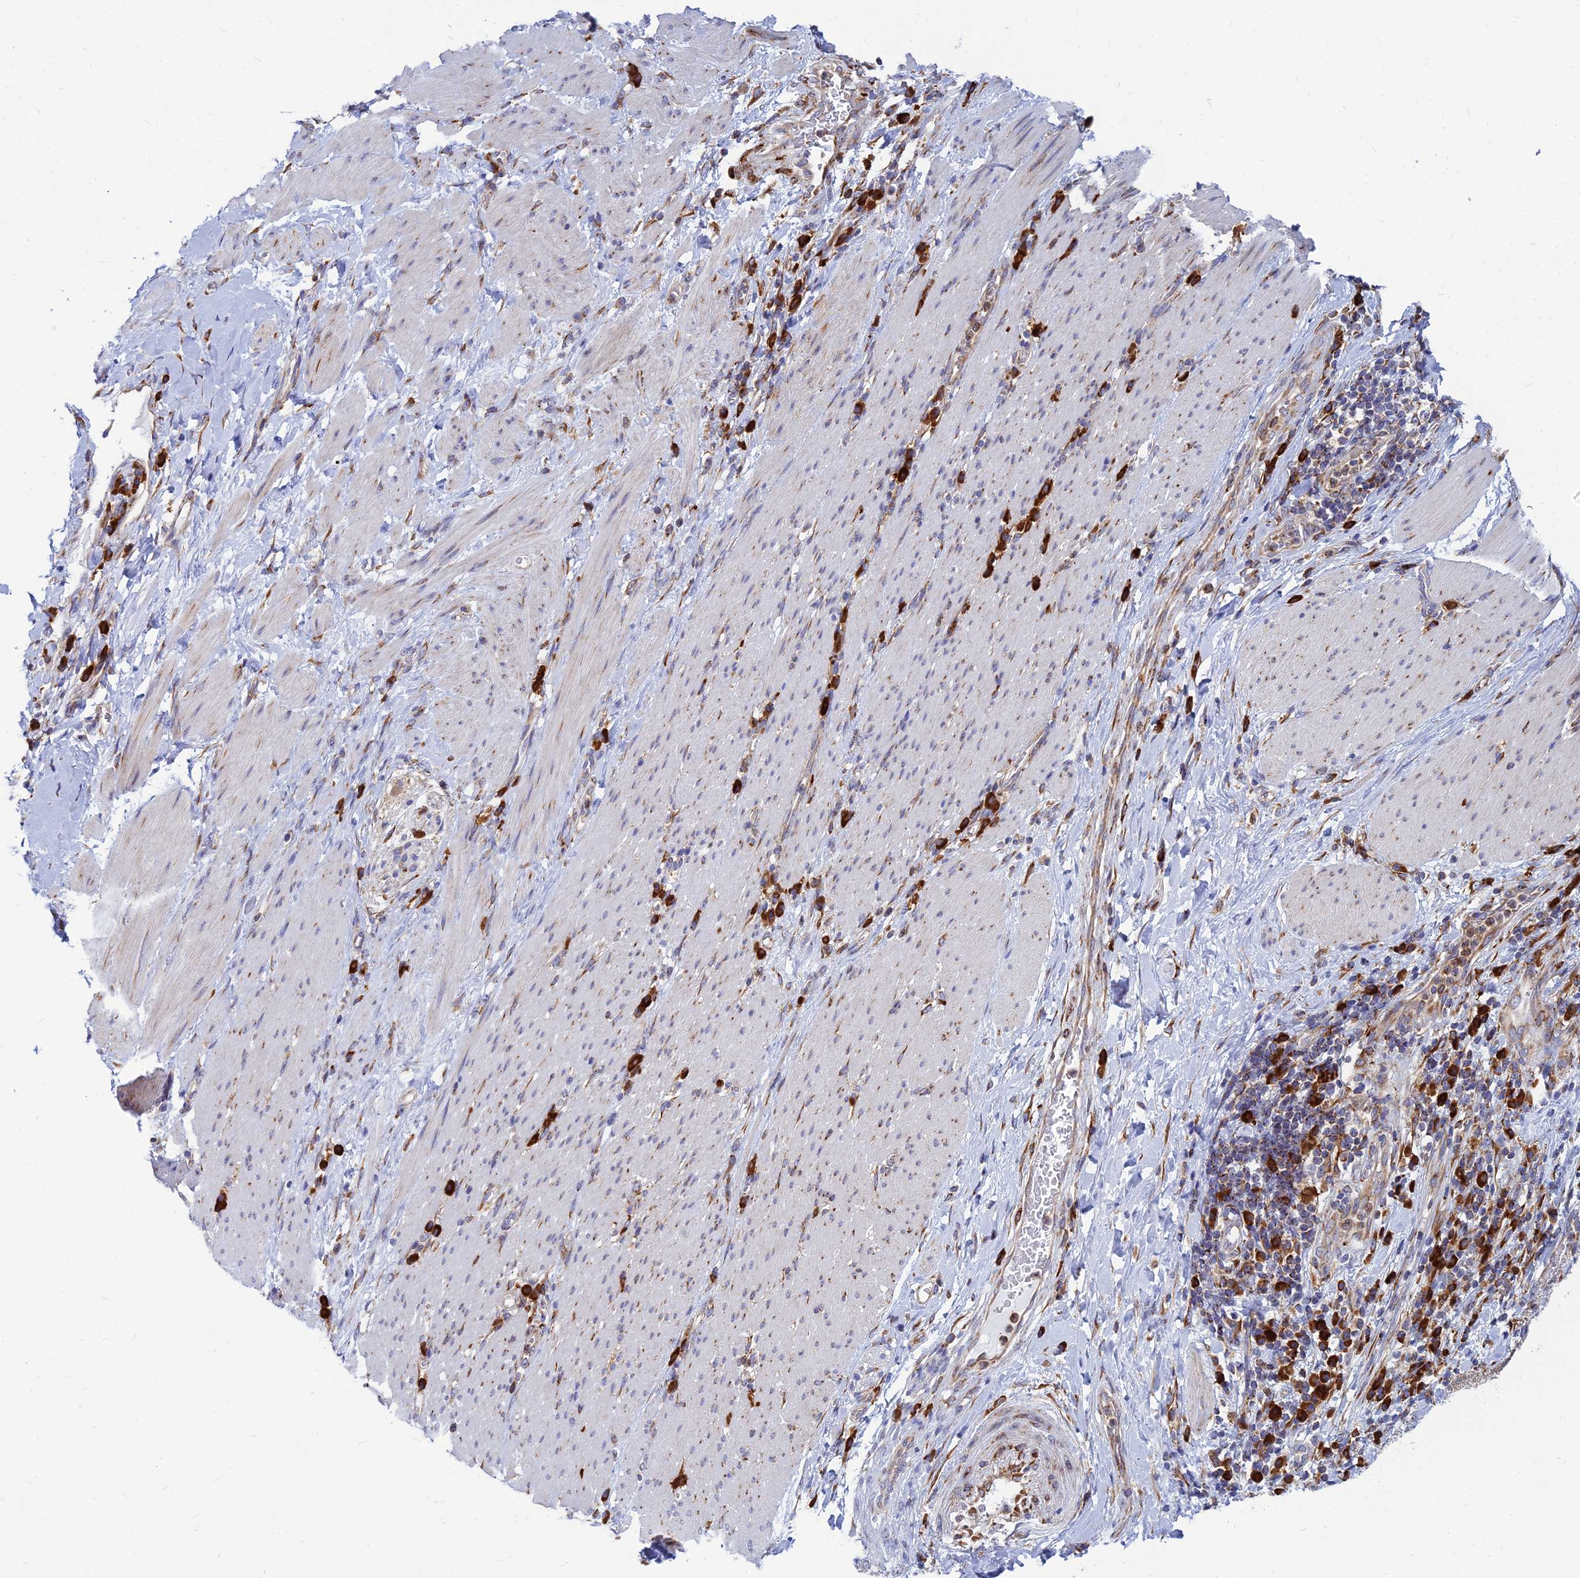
{"staining": {"intensity": "strong", "quantity": ">75%", "location": "cytoplasmic/membranous"}, "tissue": "stomach cancer", "cell_type": "Tumor cells", "image_type": "cancer", "snomed": [{"axis": "morphology", "description": "Normal tissue, NOS"}, {"axis": "morphology", "description": "Adenocarcinoma, NOS"}, {"axis": "topography", "description": "Stomach"}], "caption": "Strong cytoplasmic/membranous protein expression is appreciated in about >75% of tumor cells in stomach adenocarcinoma.", "gene": "CCT6B", "patient": {"sex": "female", "age": 64}}